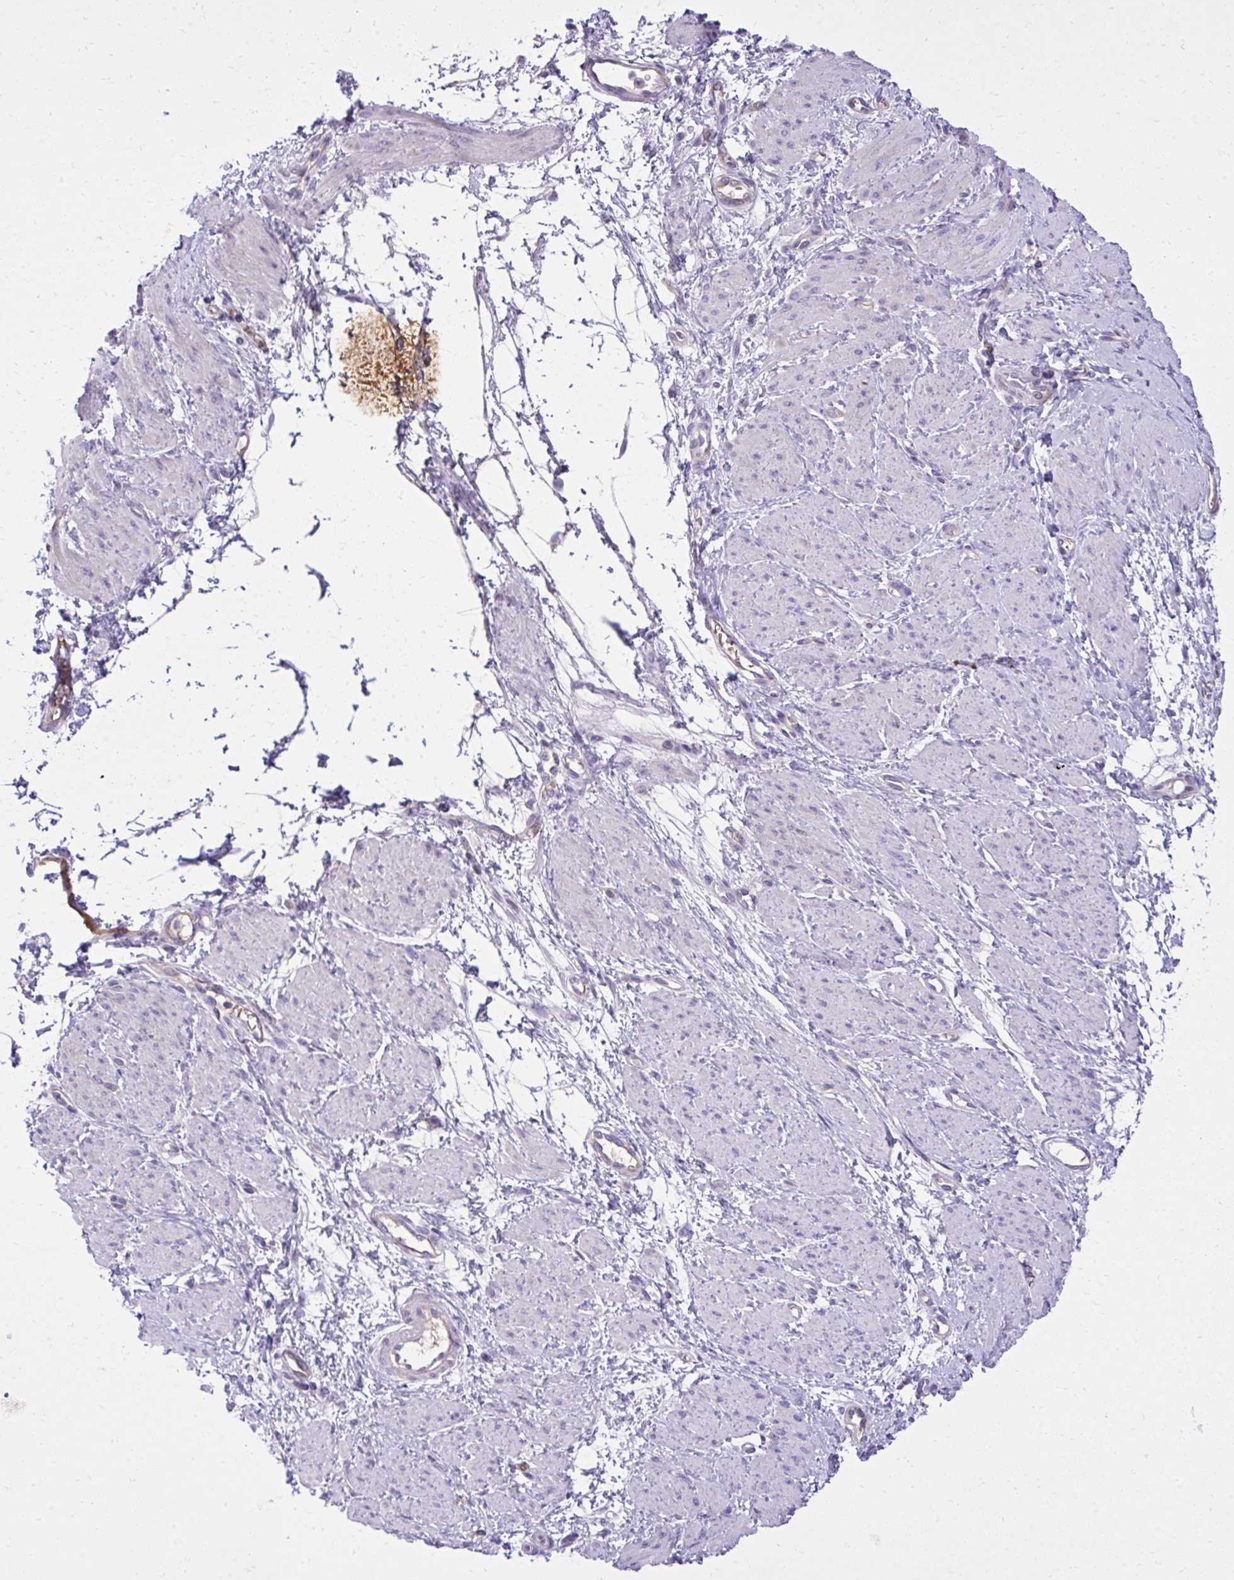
{"staining": {"intensity": "negative", "quantity": "none", "location": "none"}, "tissue": "smooth muscle", "cell_type": "Smooth muscle cells", "image_type": "normal", "snomed": [{"axis": "morphology", "description": "Normal tissue, NOS"}, {"axis": "topography", "description": "Smooth muscle"}, {"axis": "topography", "description": "Uterus"}], "caption": "There is no significant expression in smooth muscle cells of smooth muscle. (DAB (3,3'-diaminobenzidine) immunohistochemistry (IHC) with hematoxylin counter stain).", "gene": "PITPNM3", "patient": {"sex": "female", "age": 39}}